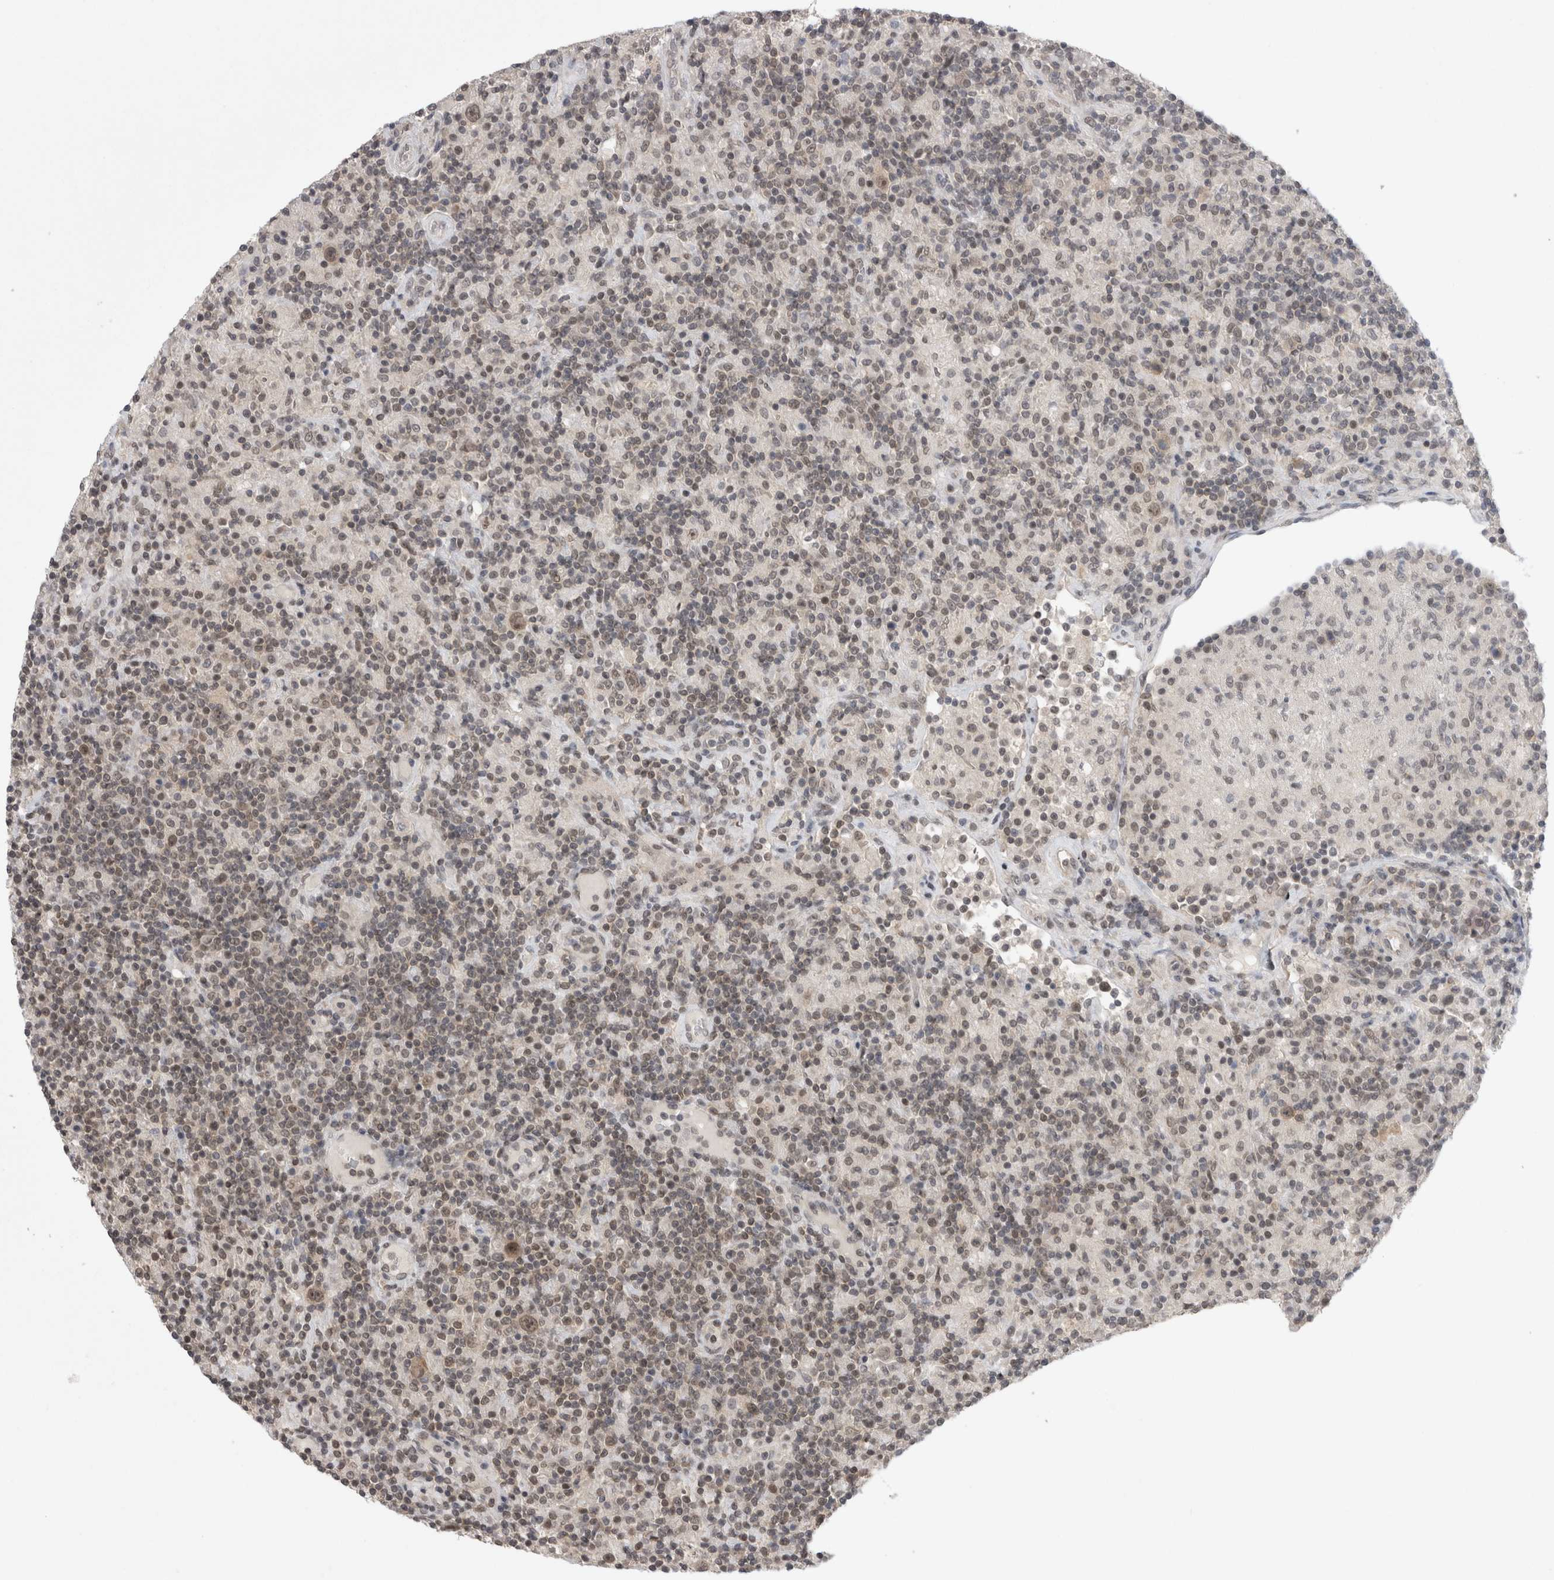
{"staining": {"intensity": "weak", "quantity": ">75%", "location": "nuclear"}, "tissue": "lymphoma", "cell_type": "Tumor cells", "image_type": "cancer", "snomed": [{"axis": "morphology", "description": "Hodgkin's disease, NOS"}, {"axis": "topography", "description": "Lymph node"}], "caption": "Tumor cells demonstrate weak nuclear staining in about >75% of cells in lymphoma.", "gene": "ZNF341", "patient": {"sex": "male", "age": 70}}